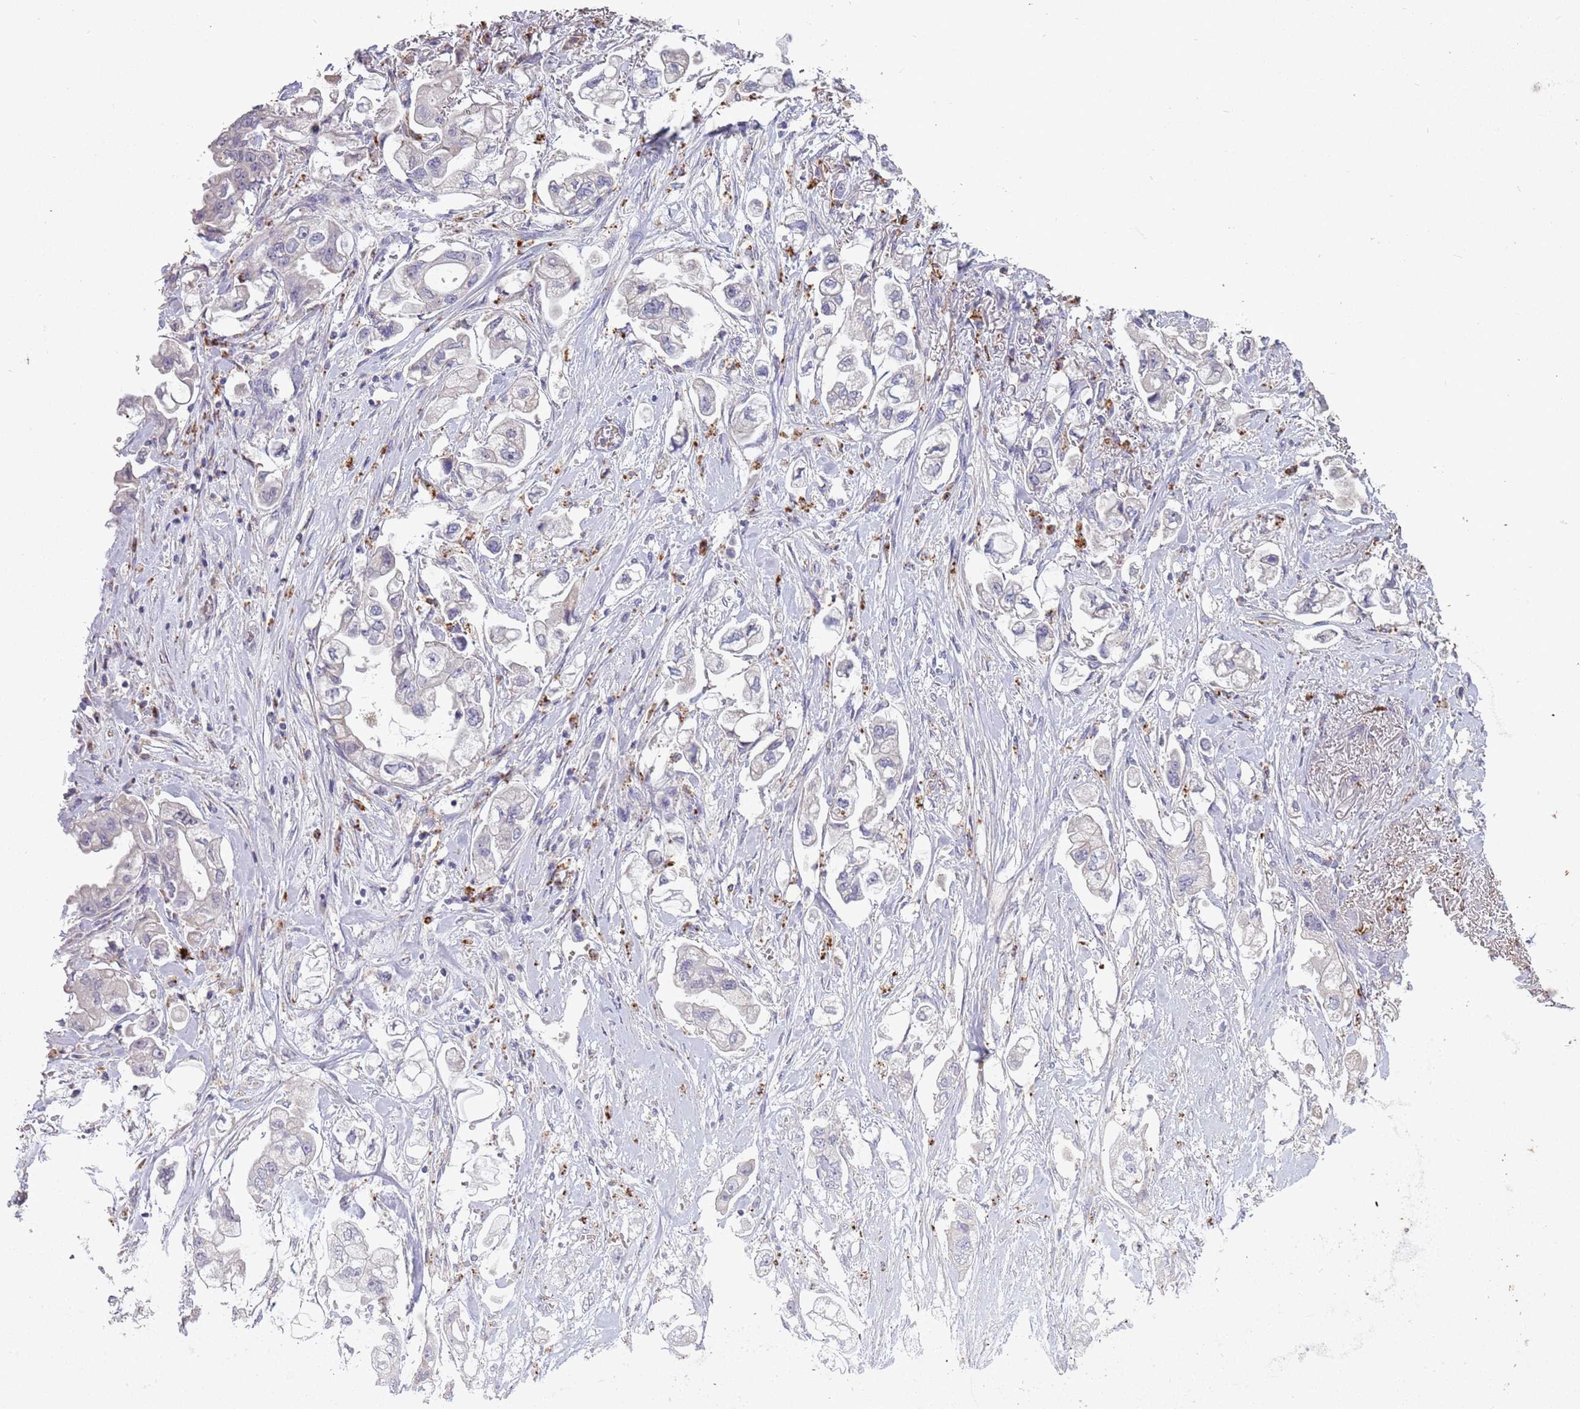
{"staining": {"intensity": "negative", "quantity": "none", "location": "none"}, "tissue": "stomach cancer", "cell_type": "Tumor cells", "image_type": "cancer", "snomed": [{"axis": "morphology", "description": "Adenocarcinoma, NOS"}, {"axis": "topography", "description": "Stomach"}], "caption": "This micrograph is of adenocarcinoma (stomach) stained with IHC to label a protein in brown with the nuclei are counter-stained blue. There is no positivity in tumor cells. (Stains: DAB (3,3'-diaminobenzidine) immunohistochemistry with hematoxylin counter stain, Microscopy: brightfield microscopy at high magnification).", "gene": "P2RY13", "patient": {"sex": "male", "age": 62}}